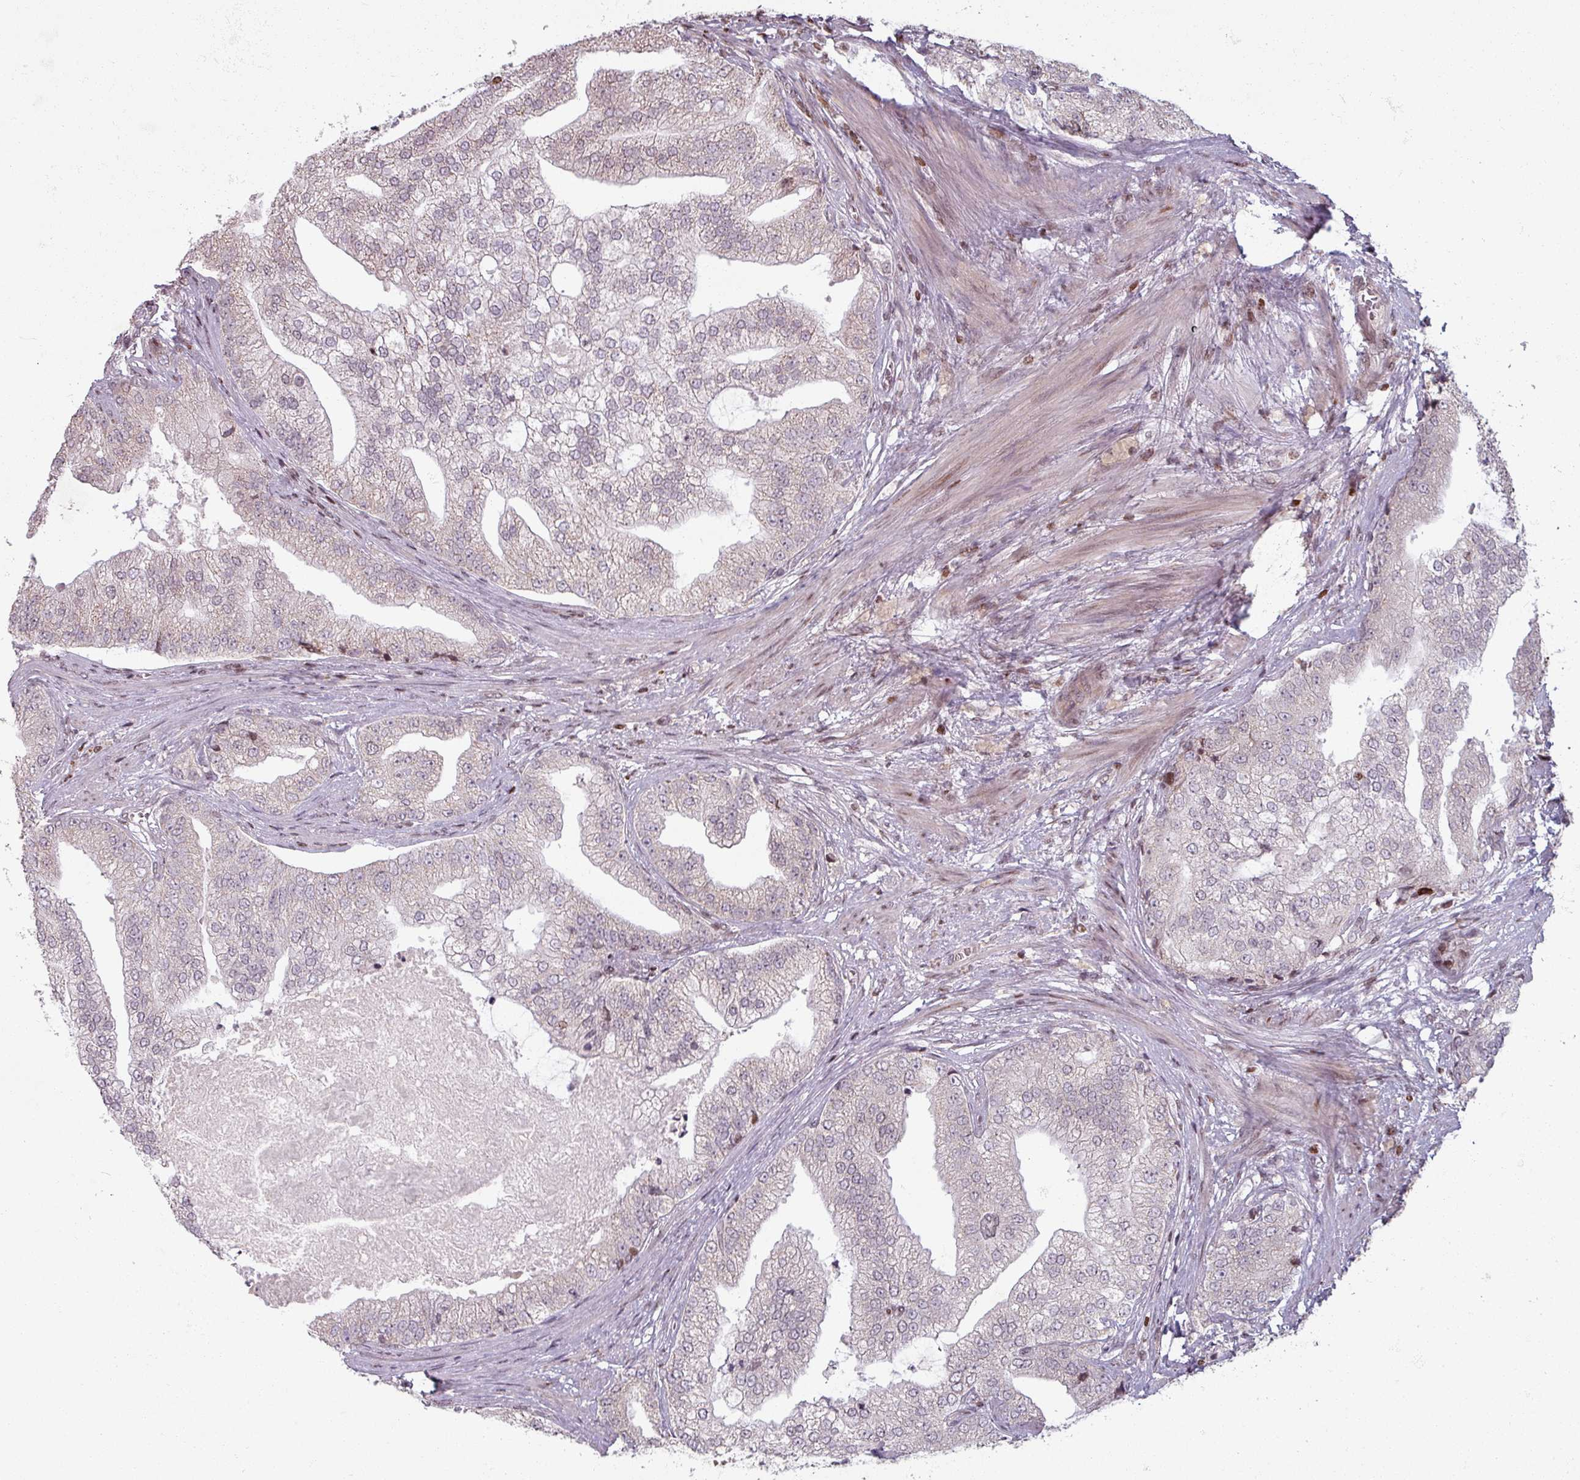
{"staining": {"intensity": "negative", "quantity": "none", "location": "none"}, "tissue": "prostate cancer", "cell_type": "Tumor cells", "image_type": "cancer", "snomed": [{"axis": "morphology", "description": "Adenocarcinoma, High grade"}, {"axis": "topography", "description": "Prostate"}], "caption": "An image of prostate cancer stained for a protein reveals no brown staining in tumor cells.", "gene": "NCOR1", "patient": {"sex": "male", "age": 70}}